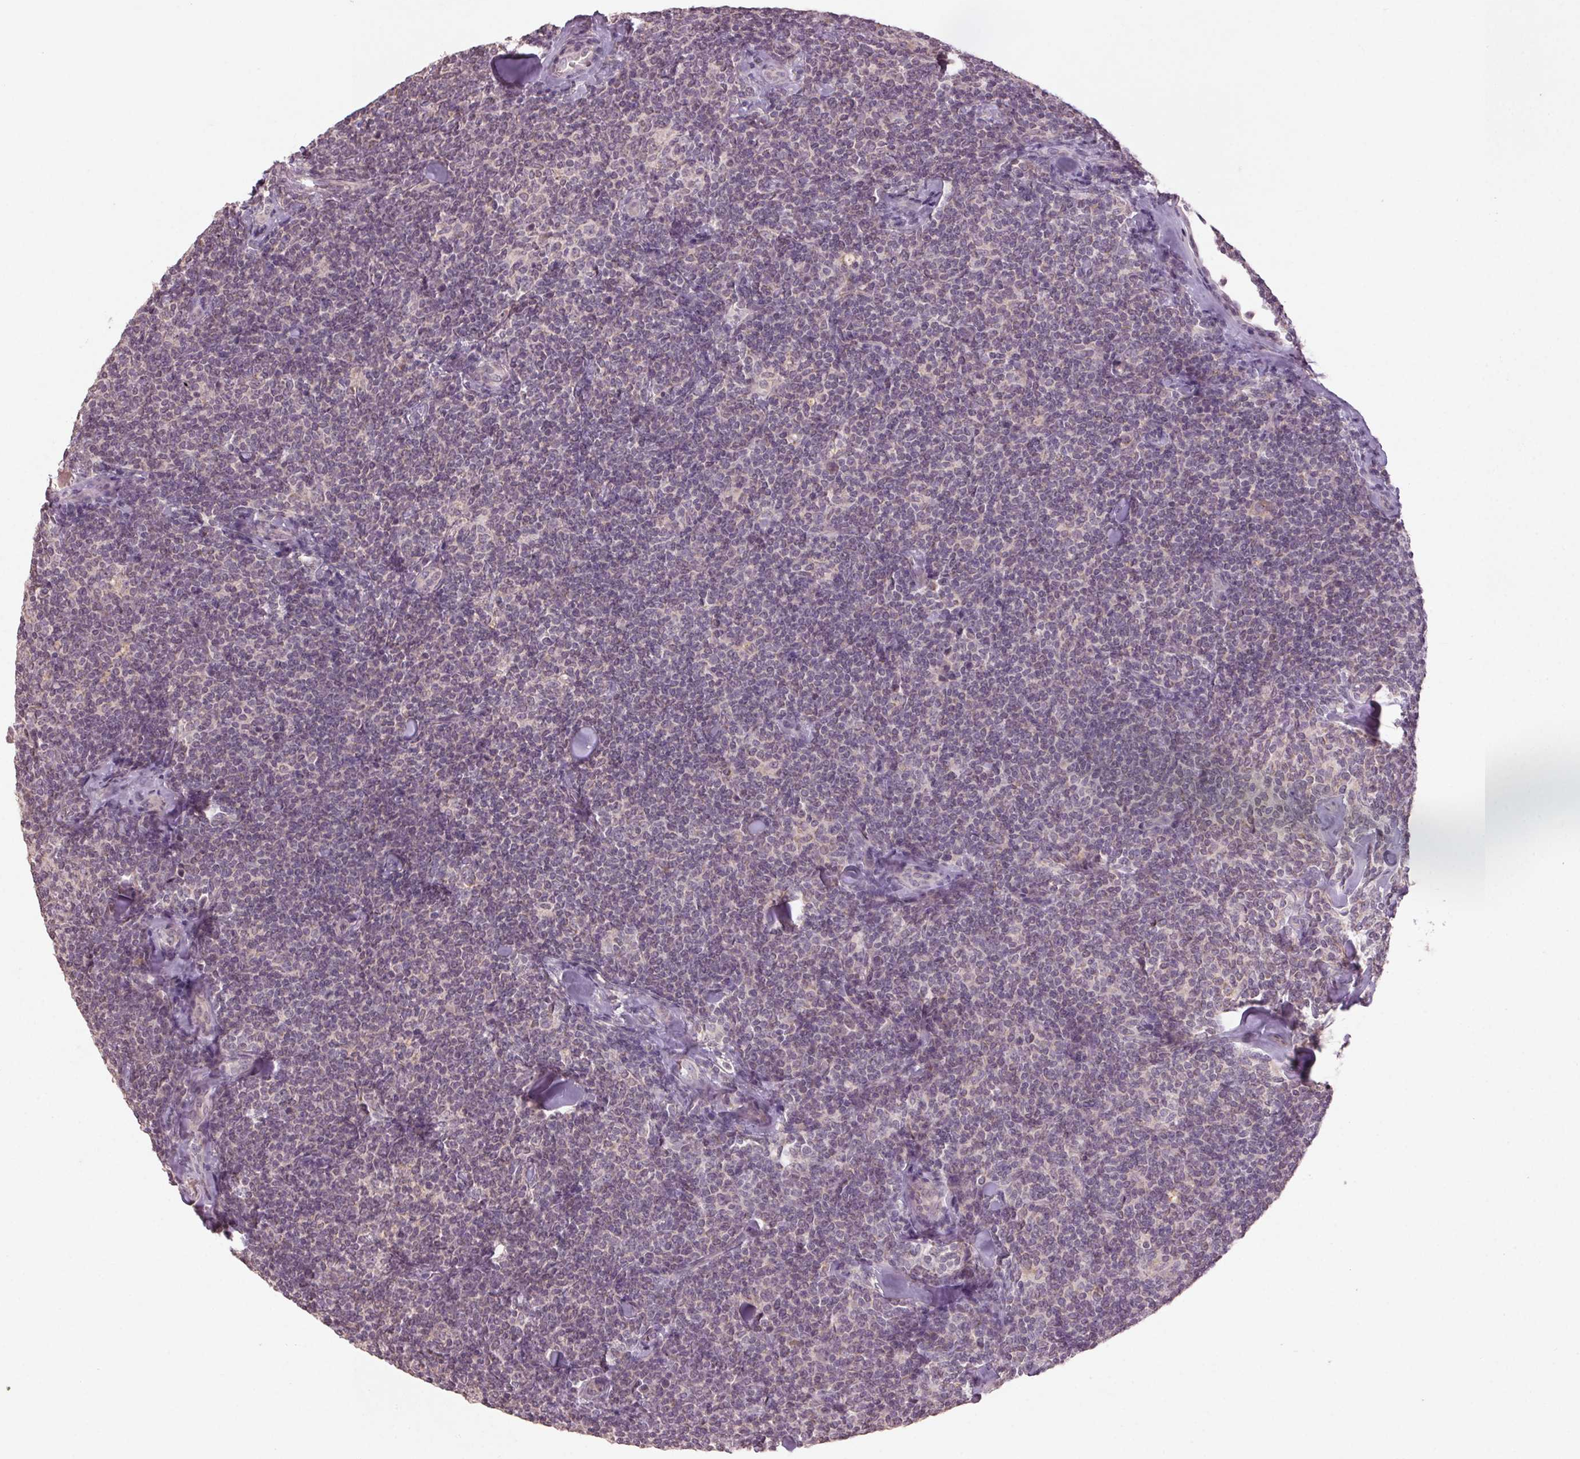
{"staining": {"intensity": "negative", "quantity": "none", "location": "none"}, "tissue": "lymphoma", "cell_type": "Tumor cells", "image_type": "cancer", "snomed": [{"axis": "morphology", "description": "Malignant lymphoma, non-Hodgkin's type, Low grade"}, {"axis": "topography", "description": "Lymph node"}], "caption": "Immunohistochemistry of human lymphoma reveals no staining in tumor cells.", "gene": "KLRC3", "patient": {"sex": "female", "age": 56}}